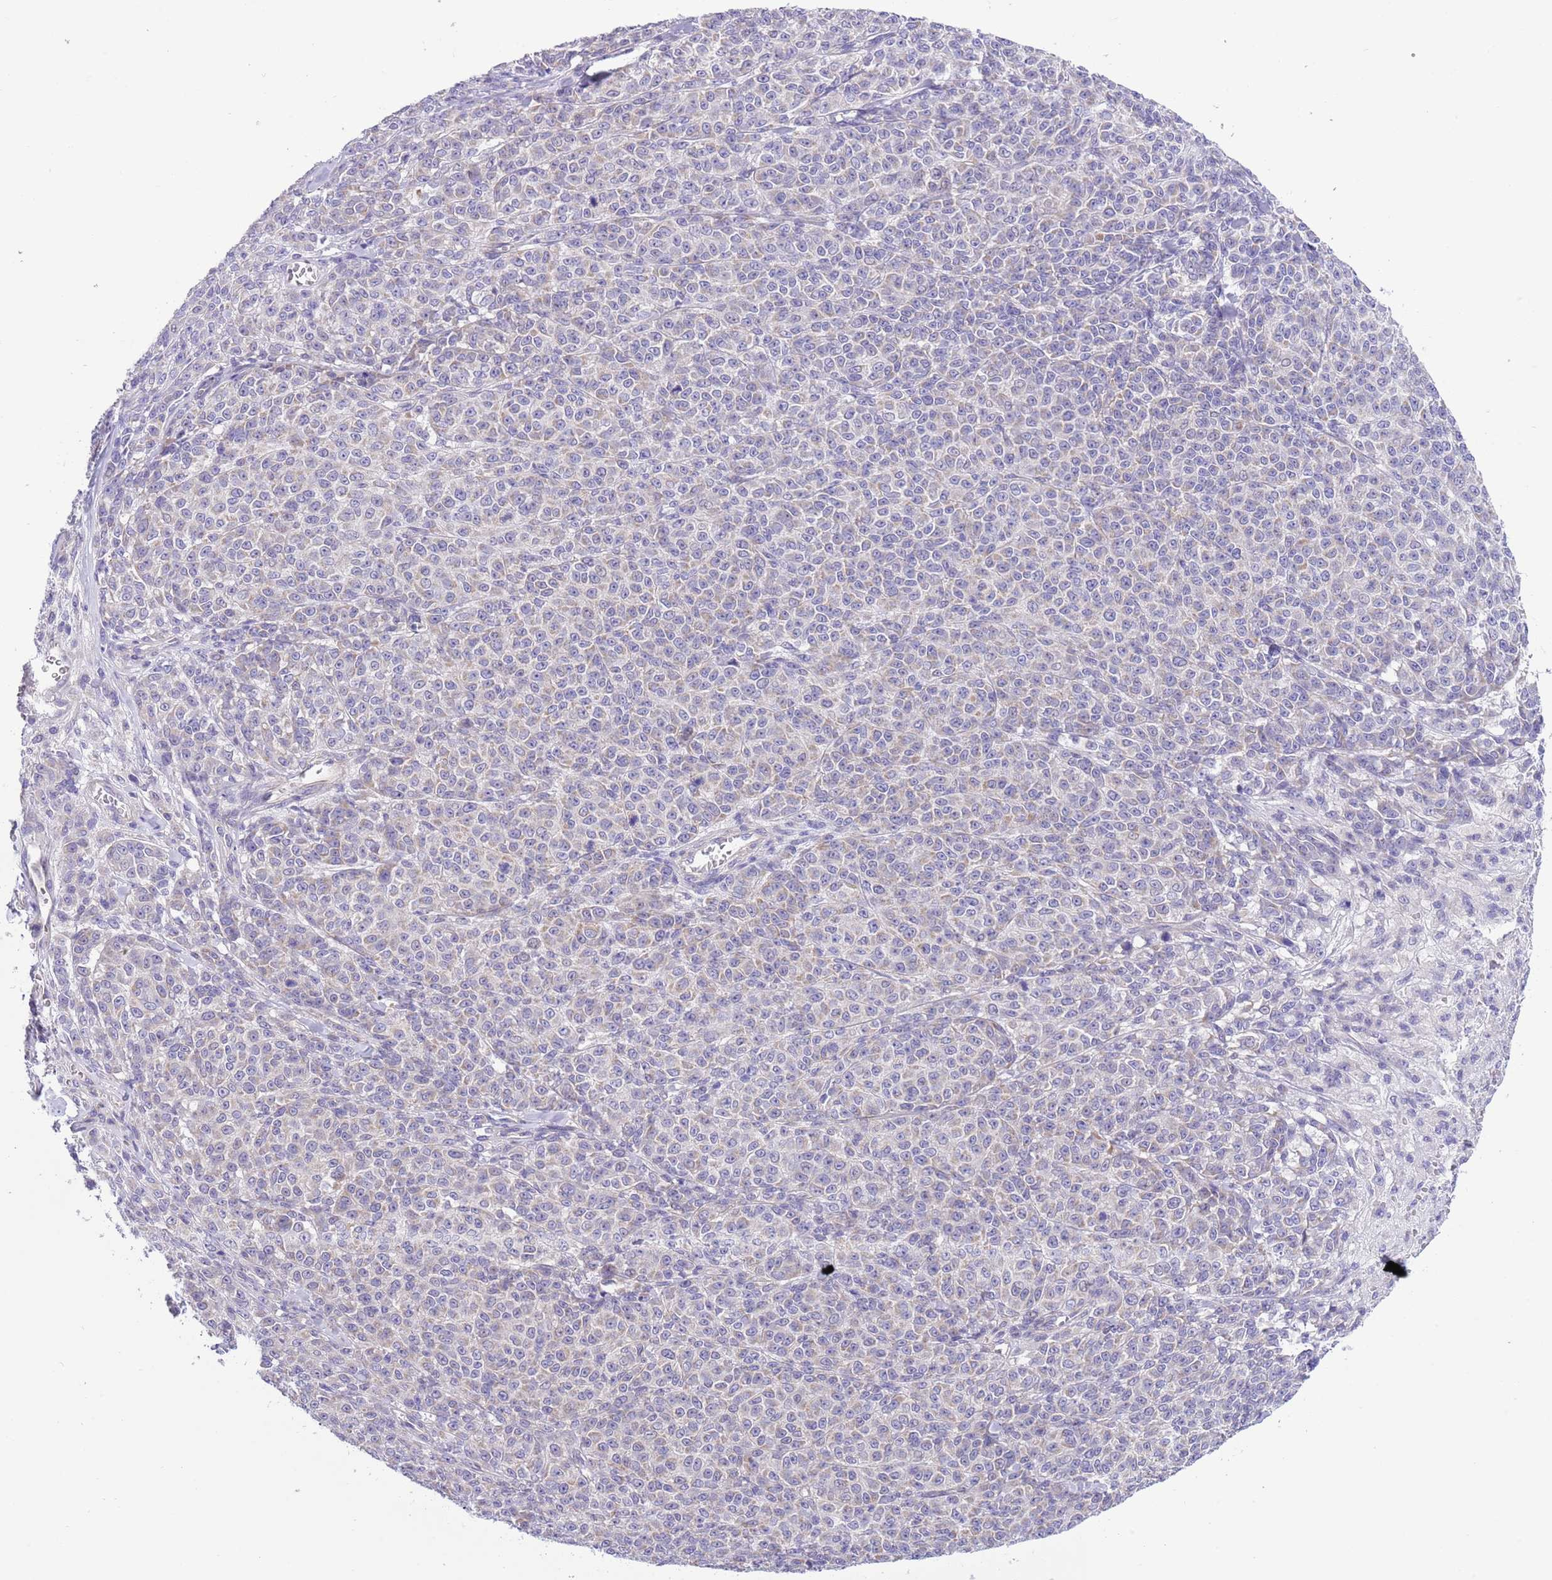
{"staining": {"intensity": "negative", "quantity": "none", "location": "none"}, "tissue": "melanoma", "cell_type": "Tumor cells", "image_type": "cancer", "snomed": [{"axis": "morphology", "description": "Normal tissue, NOS"}, {"axis": "morphology", "description": "Malignant melanoma, NOS"}, {"axis": "topography", "description": "Skin"}], "caption": "DAB (3,3'-diaminobenzidine) immunohistochemical staining of human malignant melanoma exhibits no significant positivity in tumor cells.", "gene": "NET1", "patient": {"sex": "female", "age": 34}}